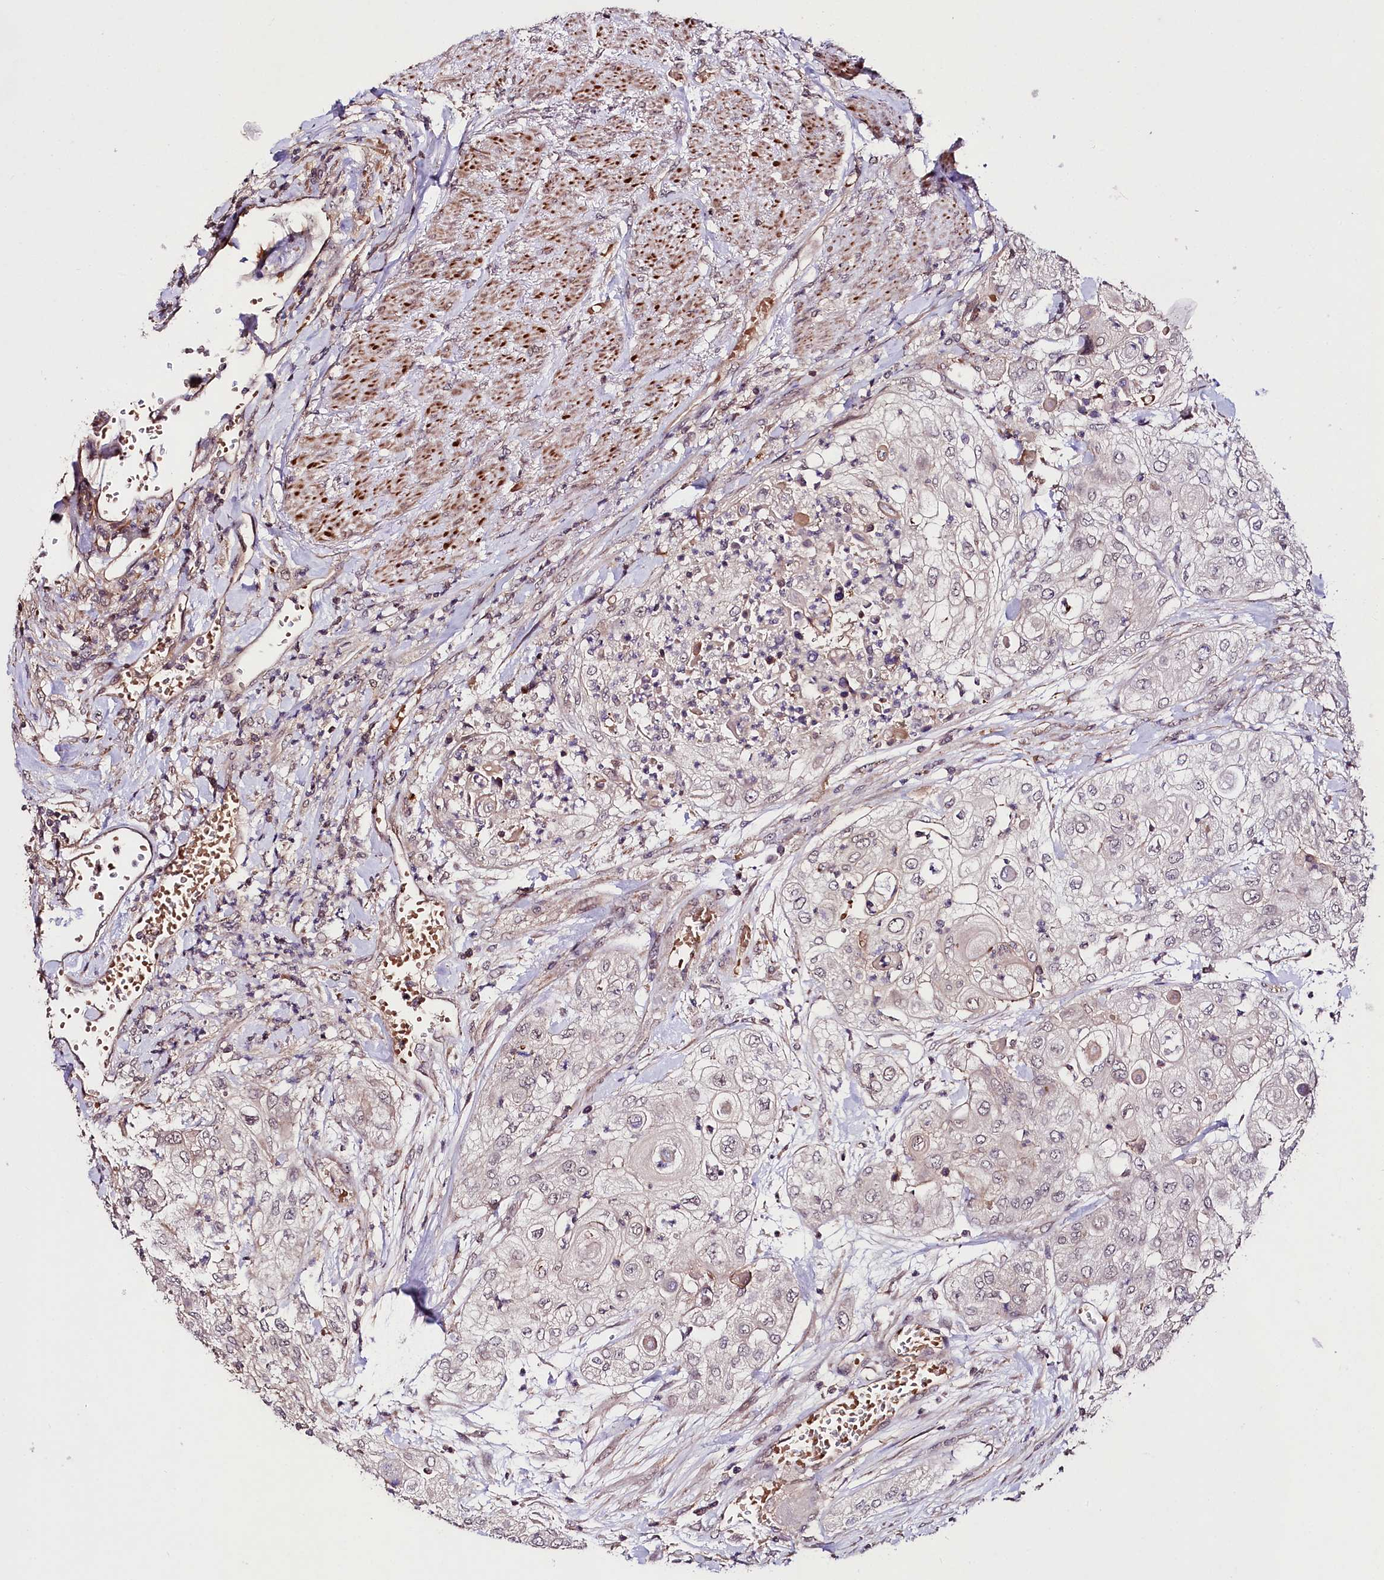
{"staining": {"intensity": "negative", "quantity": "none", "location": "none"}, "tissue": "urothelial cancer", "cell_type": "Tumor cells", "image_type": "cancer", "snomed": [{"axis": "morphology", "description": "Urothelial carcinoma, High grade"}, {"axis": "topography", "description": "Urinary bladder"}], "caption": "There is no significant staining in tumor cells of urothelial carcinoma (high-grade).", "gene": "TAFAZZIN", "patient": {"sex": "female", "age": 79}}